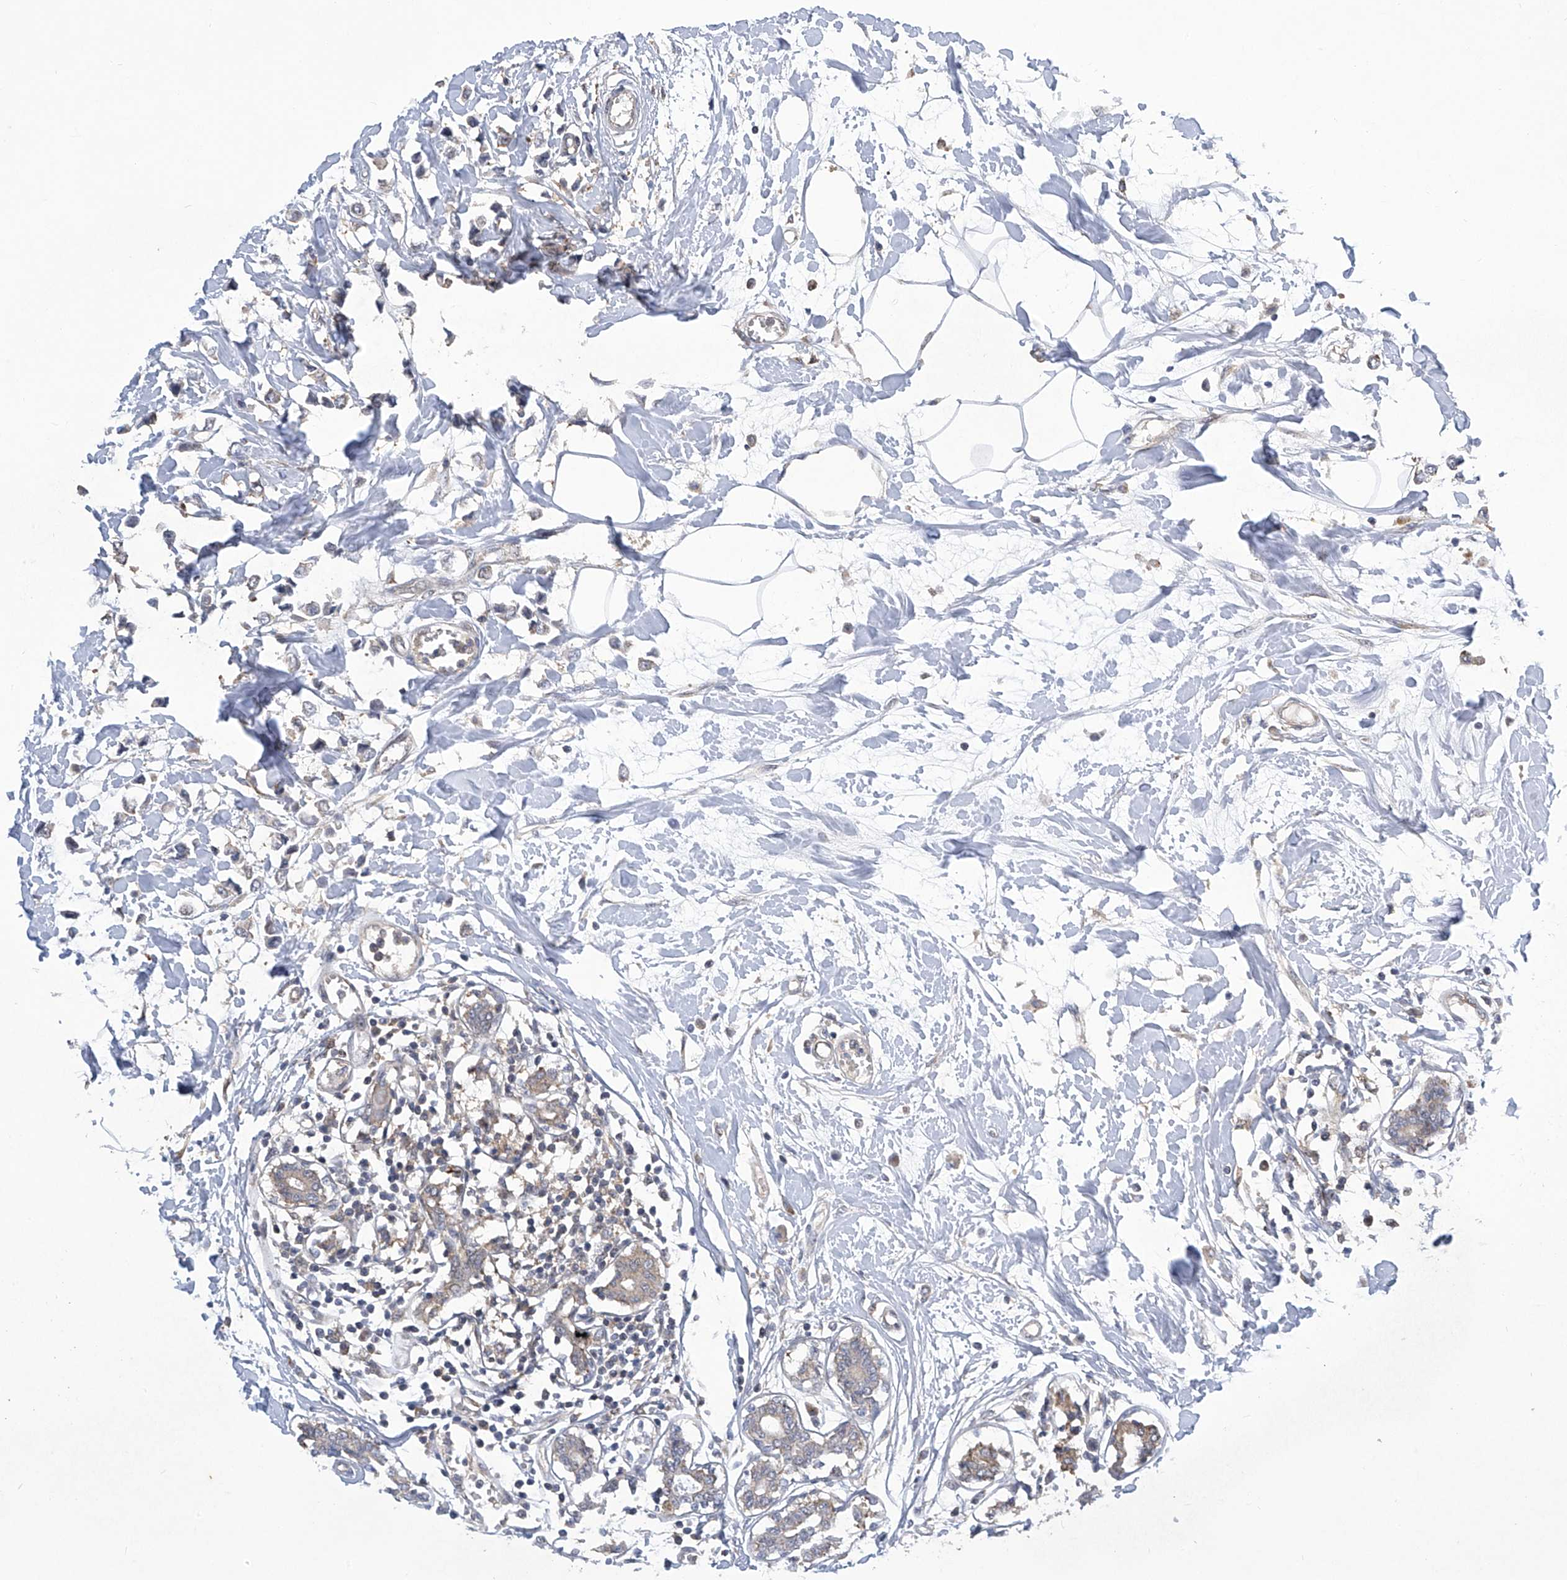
{"staining": {"intensity": "negative", "quantity": "none", "location": "none"}, "tissue": "breast cancer", "cell_type": "Tumor cells", "image_type": "cancer", "snomed": [{"axis": "morphology", "description": "Lobular carcinoma"}, {"axis": "topography", "description": "Breast"}], "caption": "Breast cancer stained for a protein using immunohistochemistry reveals no positivity tumor cells.", "gene": "CISH", "patient": {"sex": "female", "age": 51}}